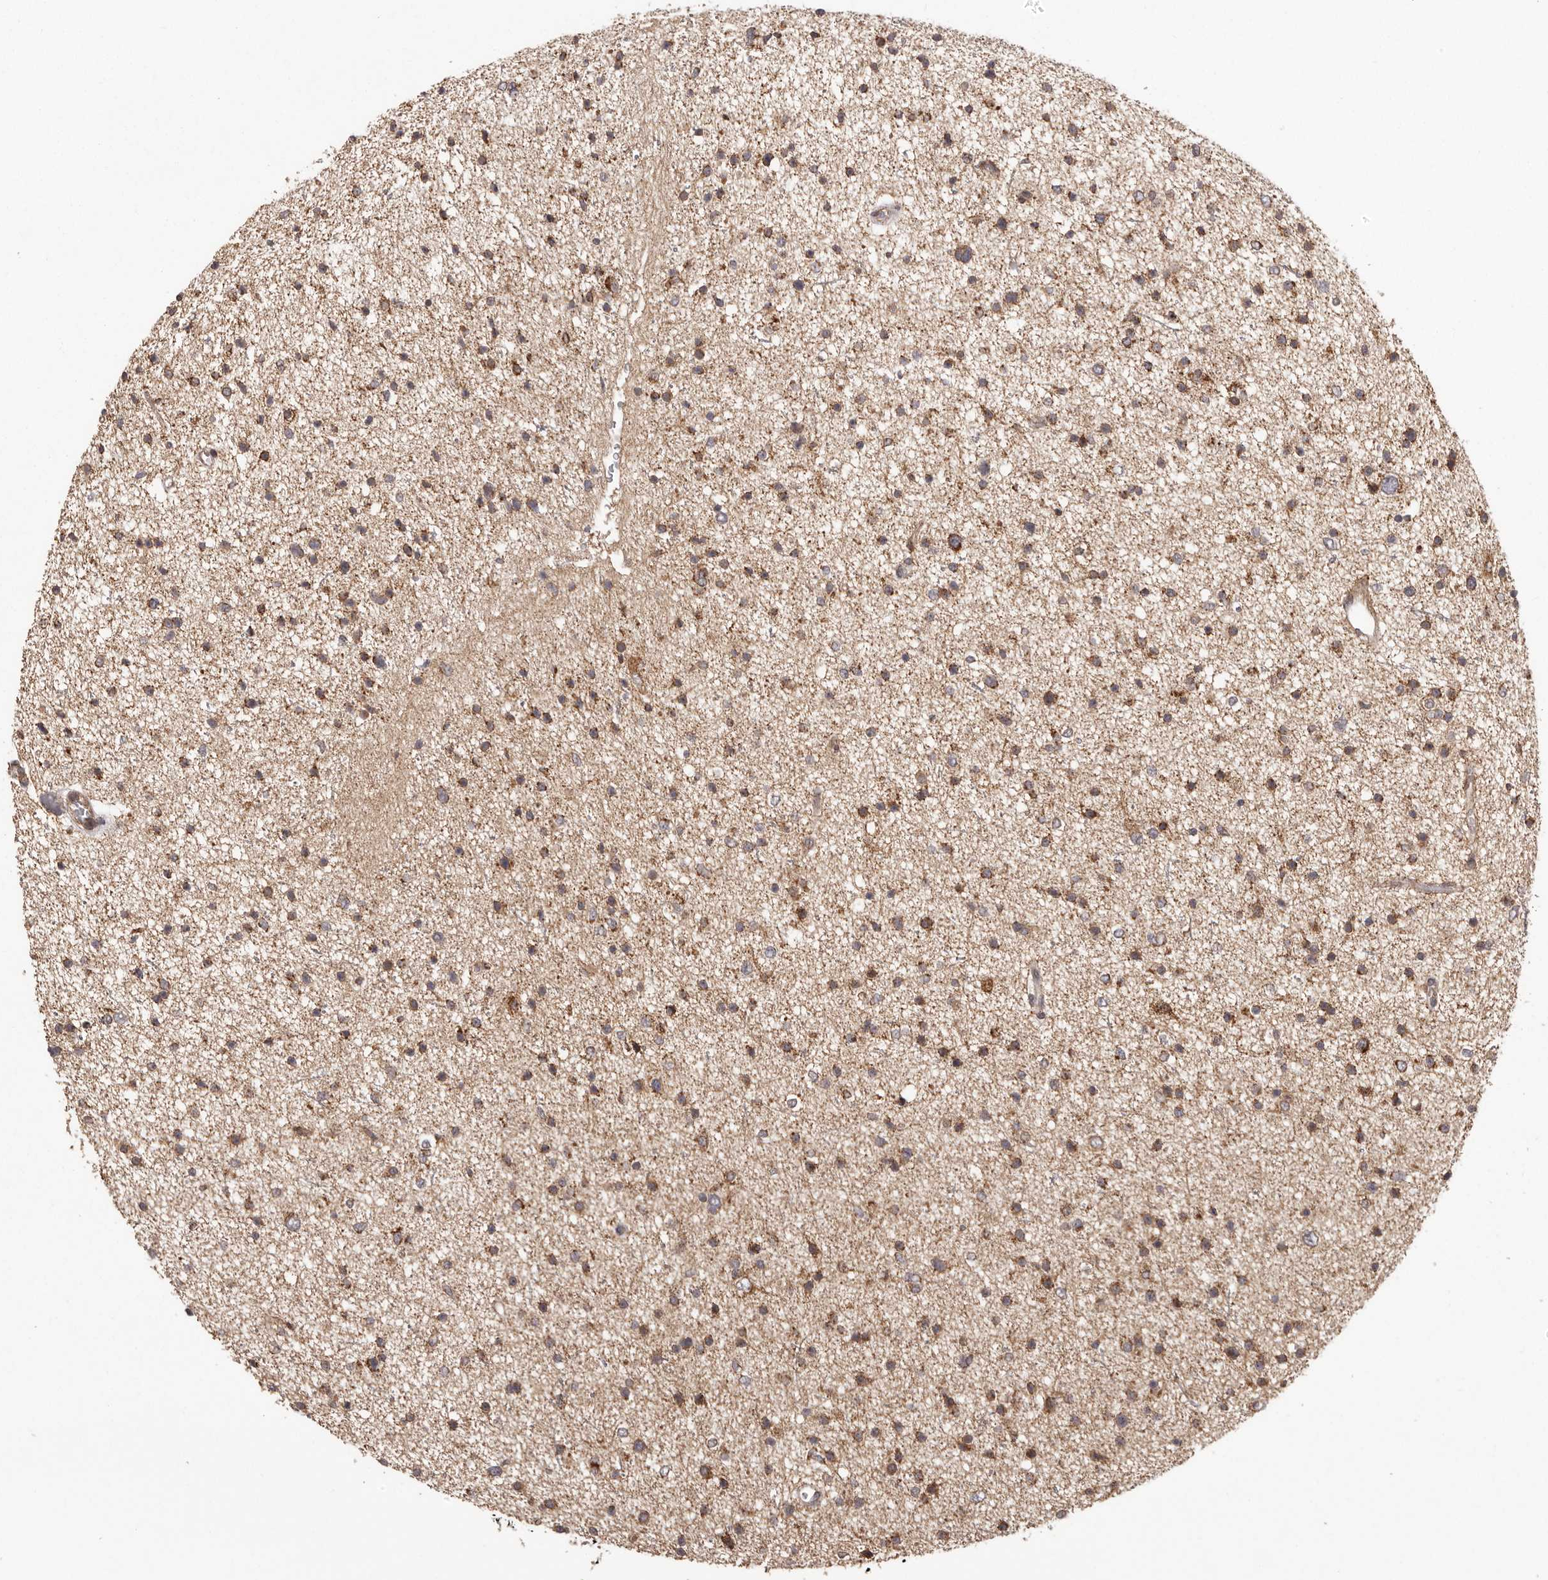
{"staining": {"intensity": "moderate", "quantity": ">75%", "location": "cytoplasmic/membranous"}, "tissue": "glioma", "cell_type": "Tumor cells", "image_type": "cancer", "snomed": [{"axis": "morphology", "description": "Glioma, malignant, Low grade"}, {"axis": "topography", "description": "Brain"}], "caption": "Protein positivity by IHC exhibits moderate cytoplasmic/membranous positivity in about >75% of tumor cells in malignant glioma (low-grade).", "gene": "CHRM2", "patient": {"sex": "female", "age": 37}}